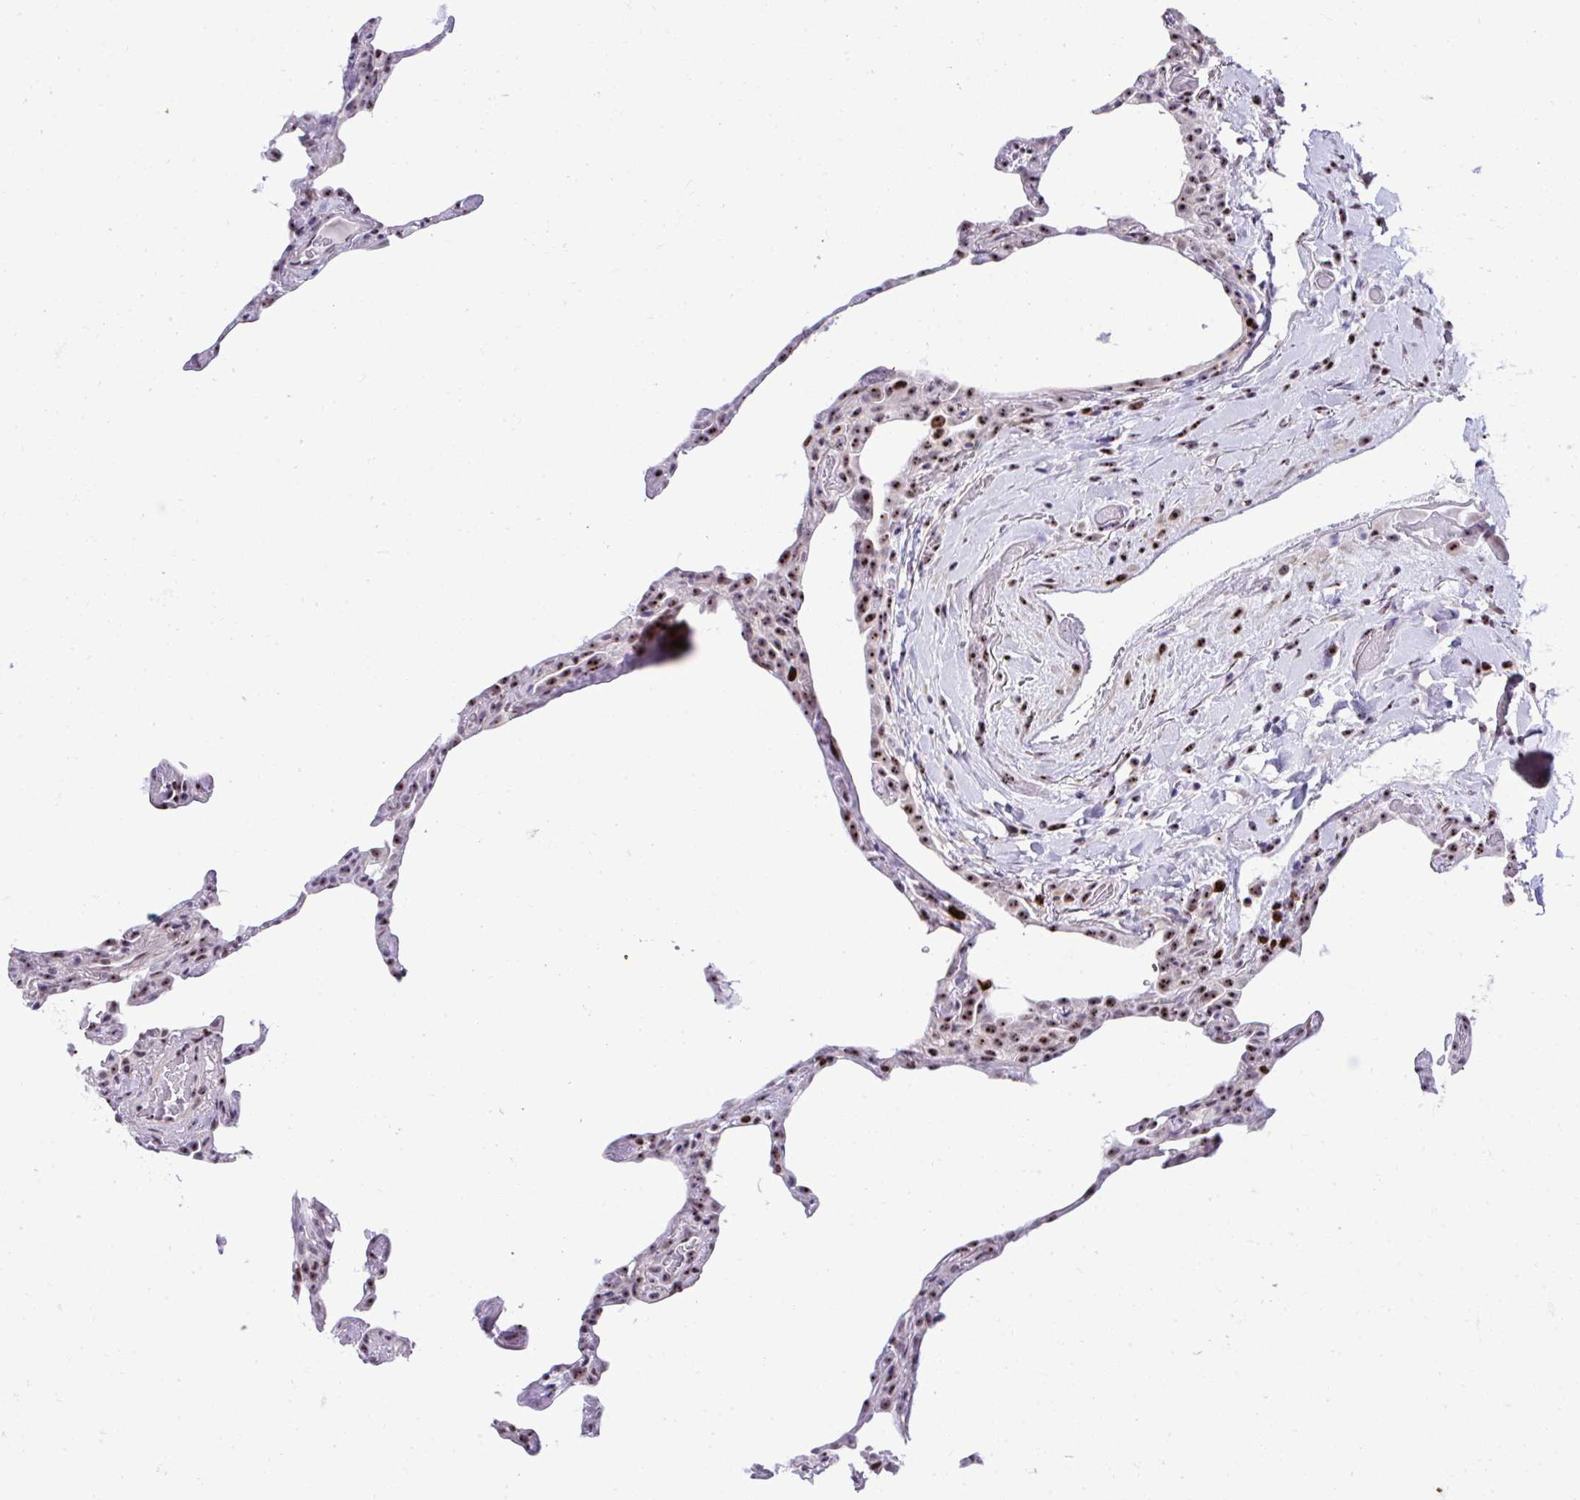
{"staining": {"intensity": "strong", "quantity": "25%-75%", "location": "nuclear"}, "tissue": "lung", "cell_type": "Alveolar cells", "image_type": "normal", "snomed": [{"axis": "morphology", "description": "Normal tissue, NOS"}, {"axis": "topography", "description": "Lung"}], "caption": "Brown immunohistochemical staining in normal human lung demonstrates strong nuclear staining in approximately 25%-75% of alveolar cells.", "gene": "CEP72", "patient": {"sex": "female", "age": 57}}